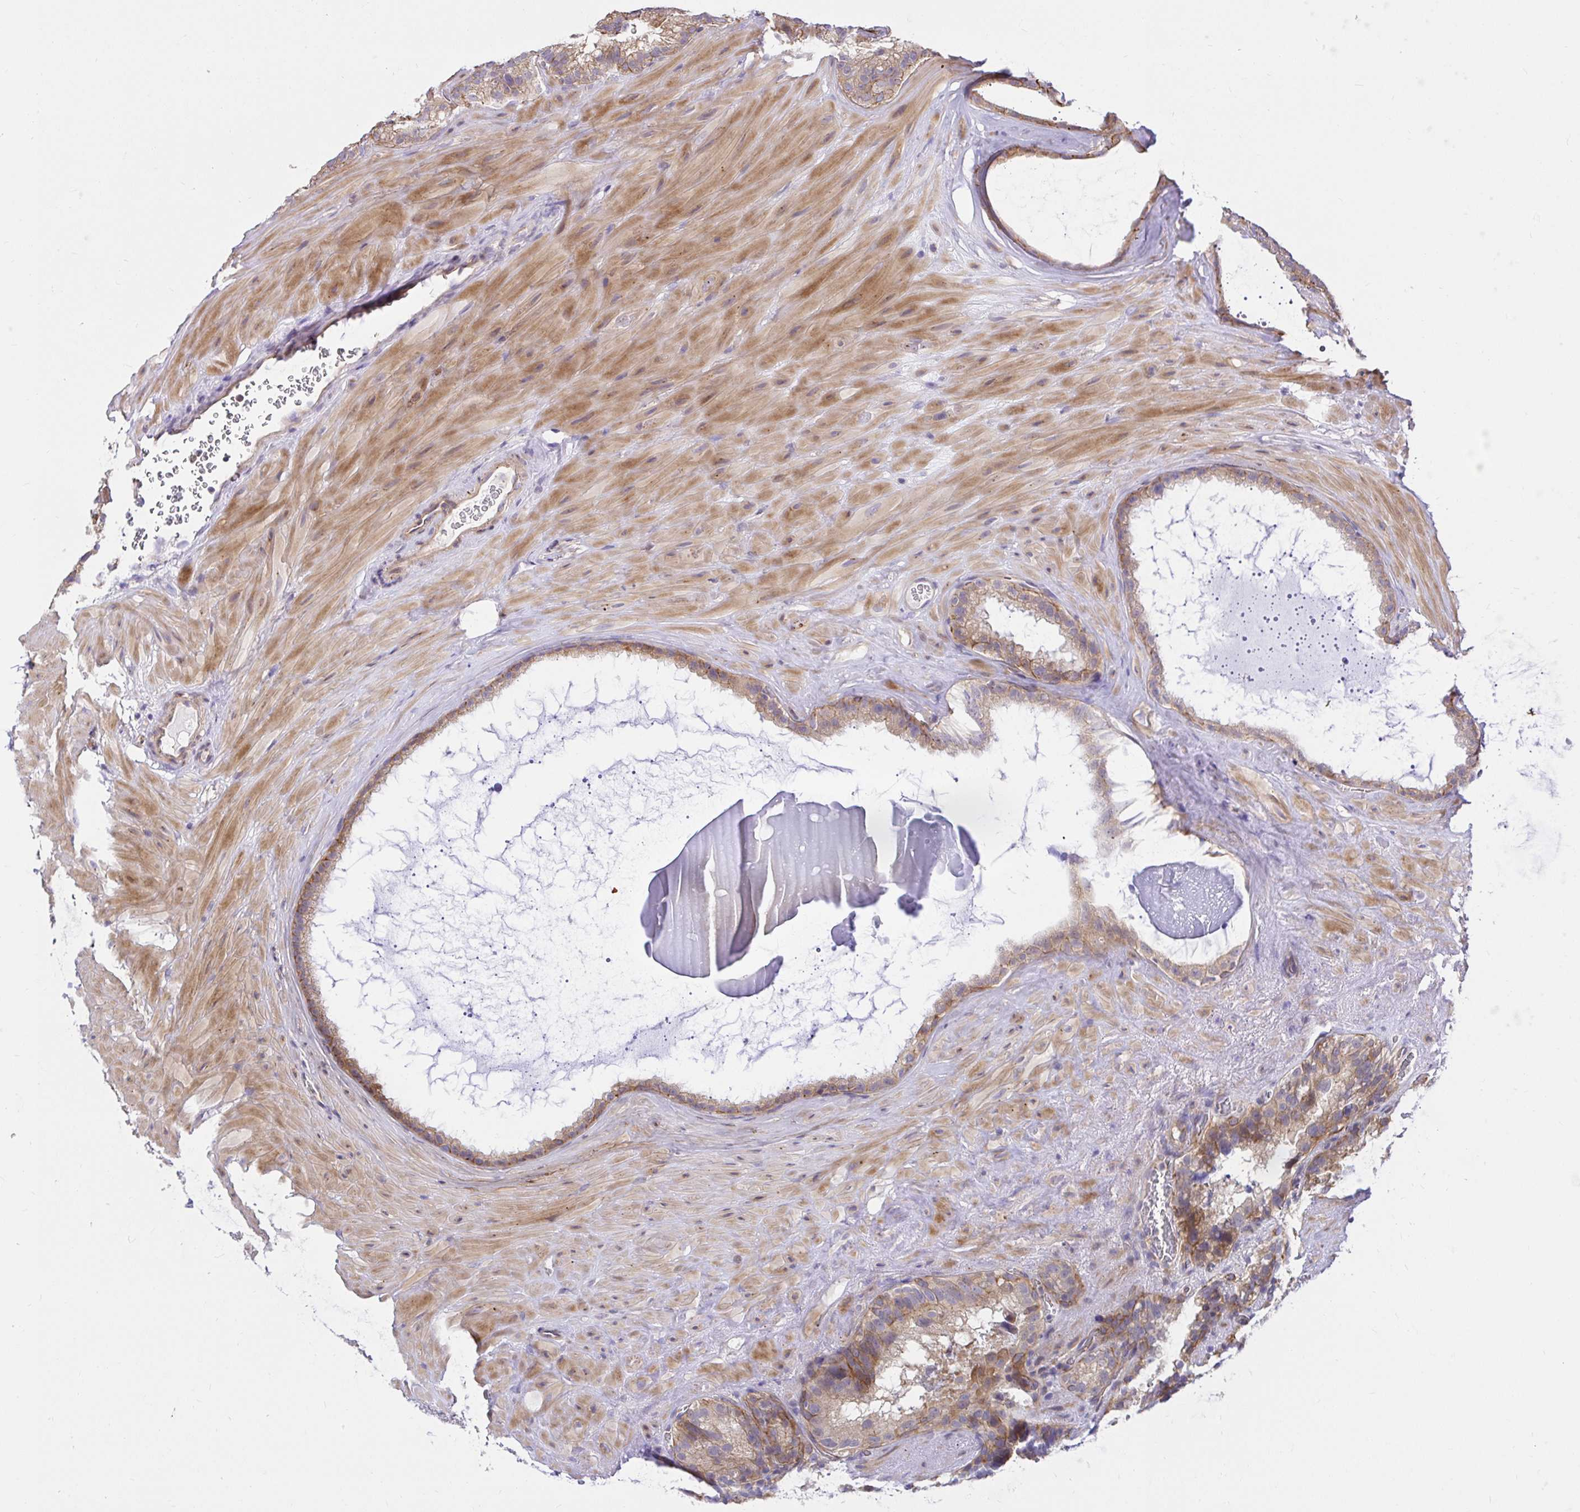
{"staining": {"intensity": "weak", "quantity": "25%-75%", "location": "cytoplasmic/membranous"}, "tissue": "seminal vesicle", "cell_type": "Glandular cells", "image_type": "normal", "snomed": [{"axis": "morphology", "description": "Normal tissue, NOS"}, {"axis": "topography", "description": "Seminal veicle"}], "caption": "Weak cytoplasmic/membranous staining for a protein is appreciated in approximately 25%-75% of glandular cells of unremarkable seminal vesicle using immunohistochemistry.", "gene": "TRIM55", "patient": {"sex": "male", "age": 60}}